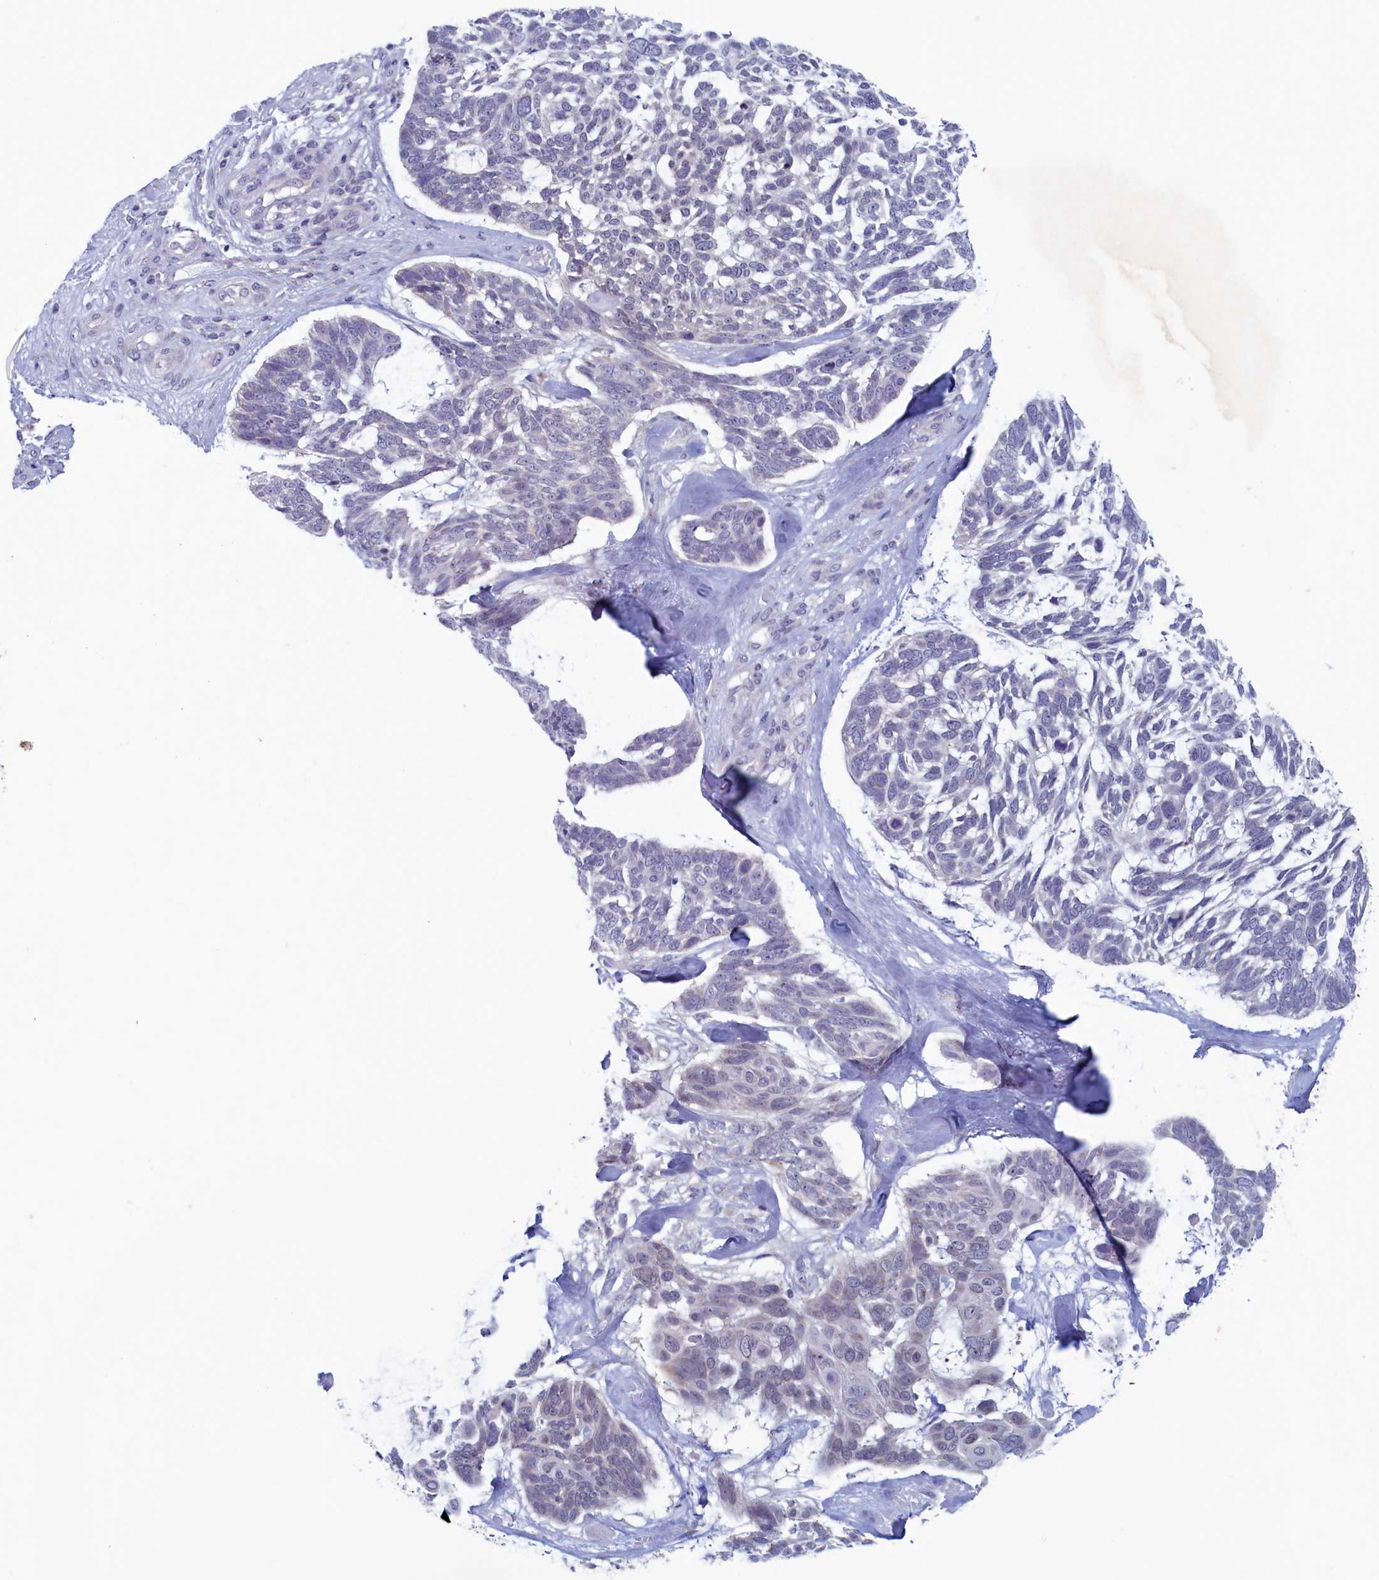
{"staining": {"intensity": "negative", "quantity": "none", "location": "none"}, "tissue": "skin cancer", "cell_type": "Tumor cells", "image_type": "cancer", "snomed": [{"axis": "morphology", "description": "Basal cell carcinoma"}, {"axis": "topography", "description": "Skin"}], "caption": "High power microscopy image of an immunohistochemistry histopathology image of skin basal cell carcinoma, revealing no significant expression in tumor cells.", "gene": "WDR76", "patient": {"sex": "male", "age": 88}}